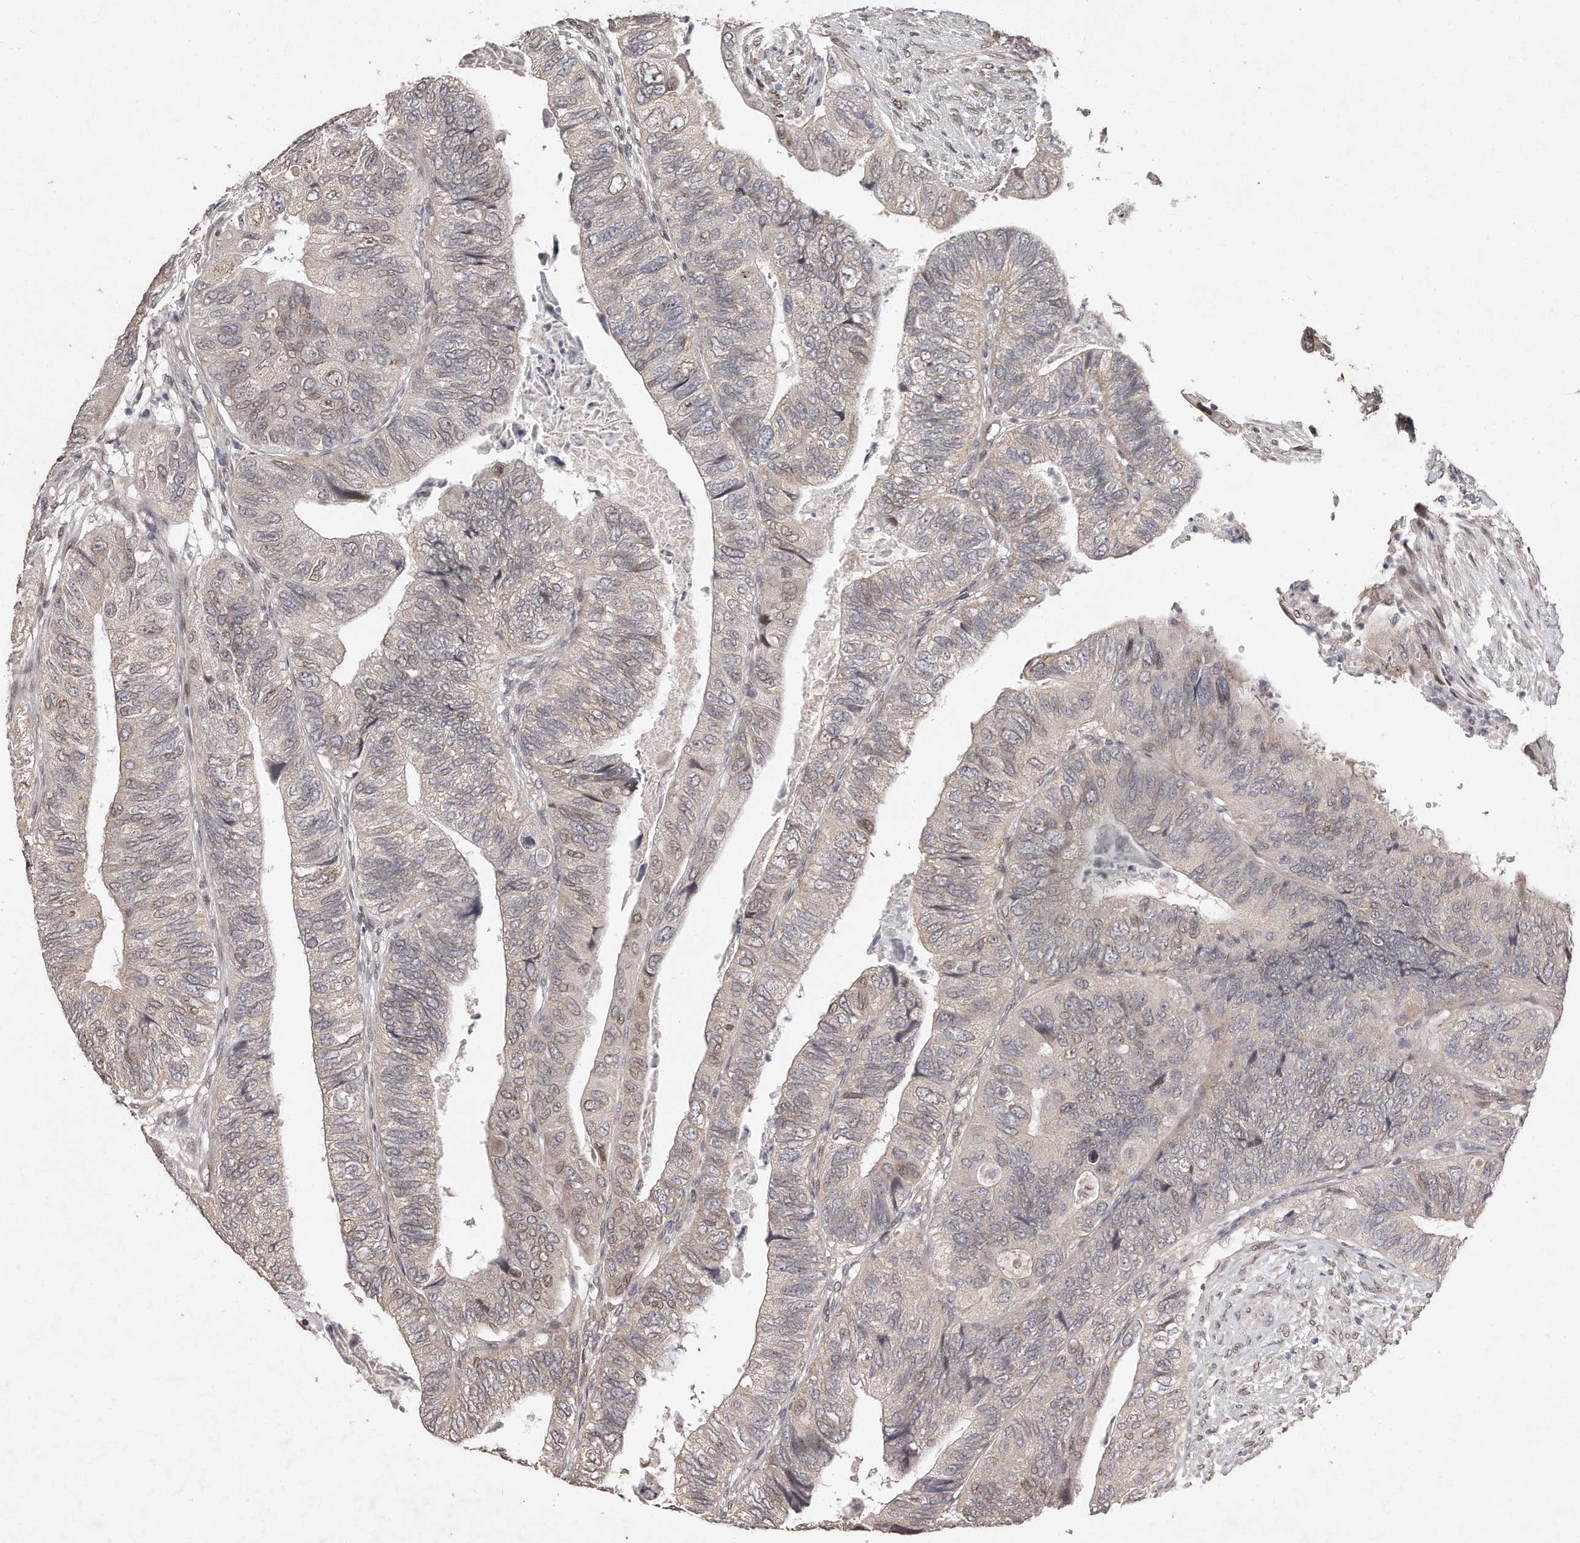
{"staining": {"intensity": "weak", "quantity": "<25%", "location": "nuclear"}, "tissue": "colorectal cancer", "cell_type": "Tumor cells", "image_type": "cancer", "snomed": [{"axis": "morphology", "description": "Adenocarcinoma, NOS"}, {"axis": "topography", "description": "Rectum"}], "caption": "Histopathology image shows no significant protein staining in tumor cells of adenocarcinoma (colorectal).", "gene": "HASPIN", "patient": {"sex": "male", "age": 63}}